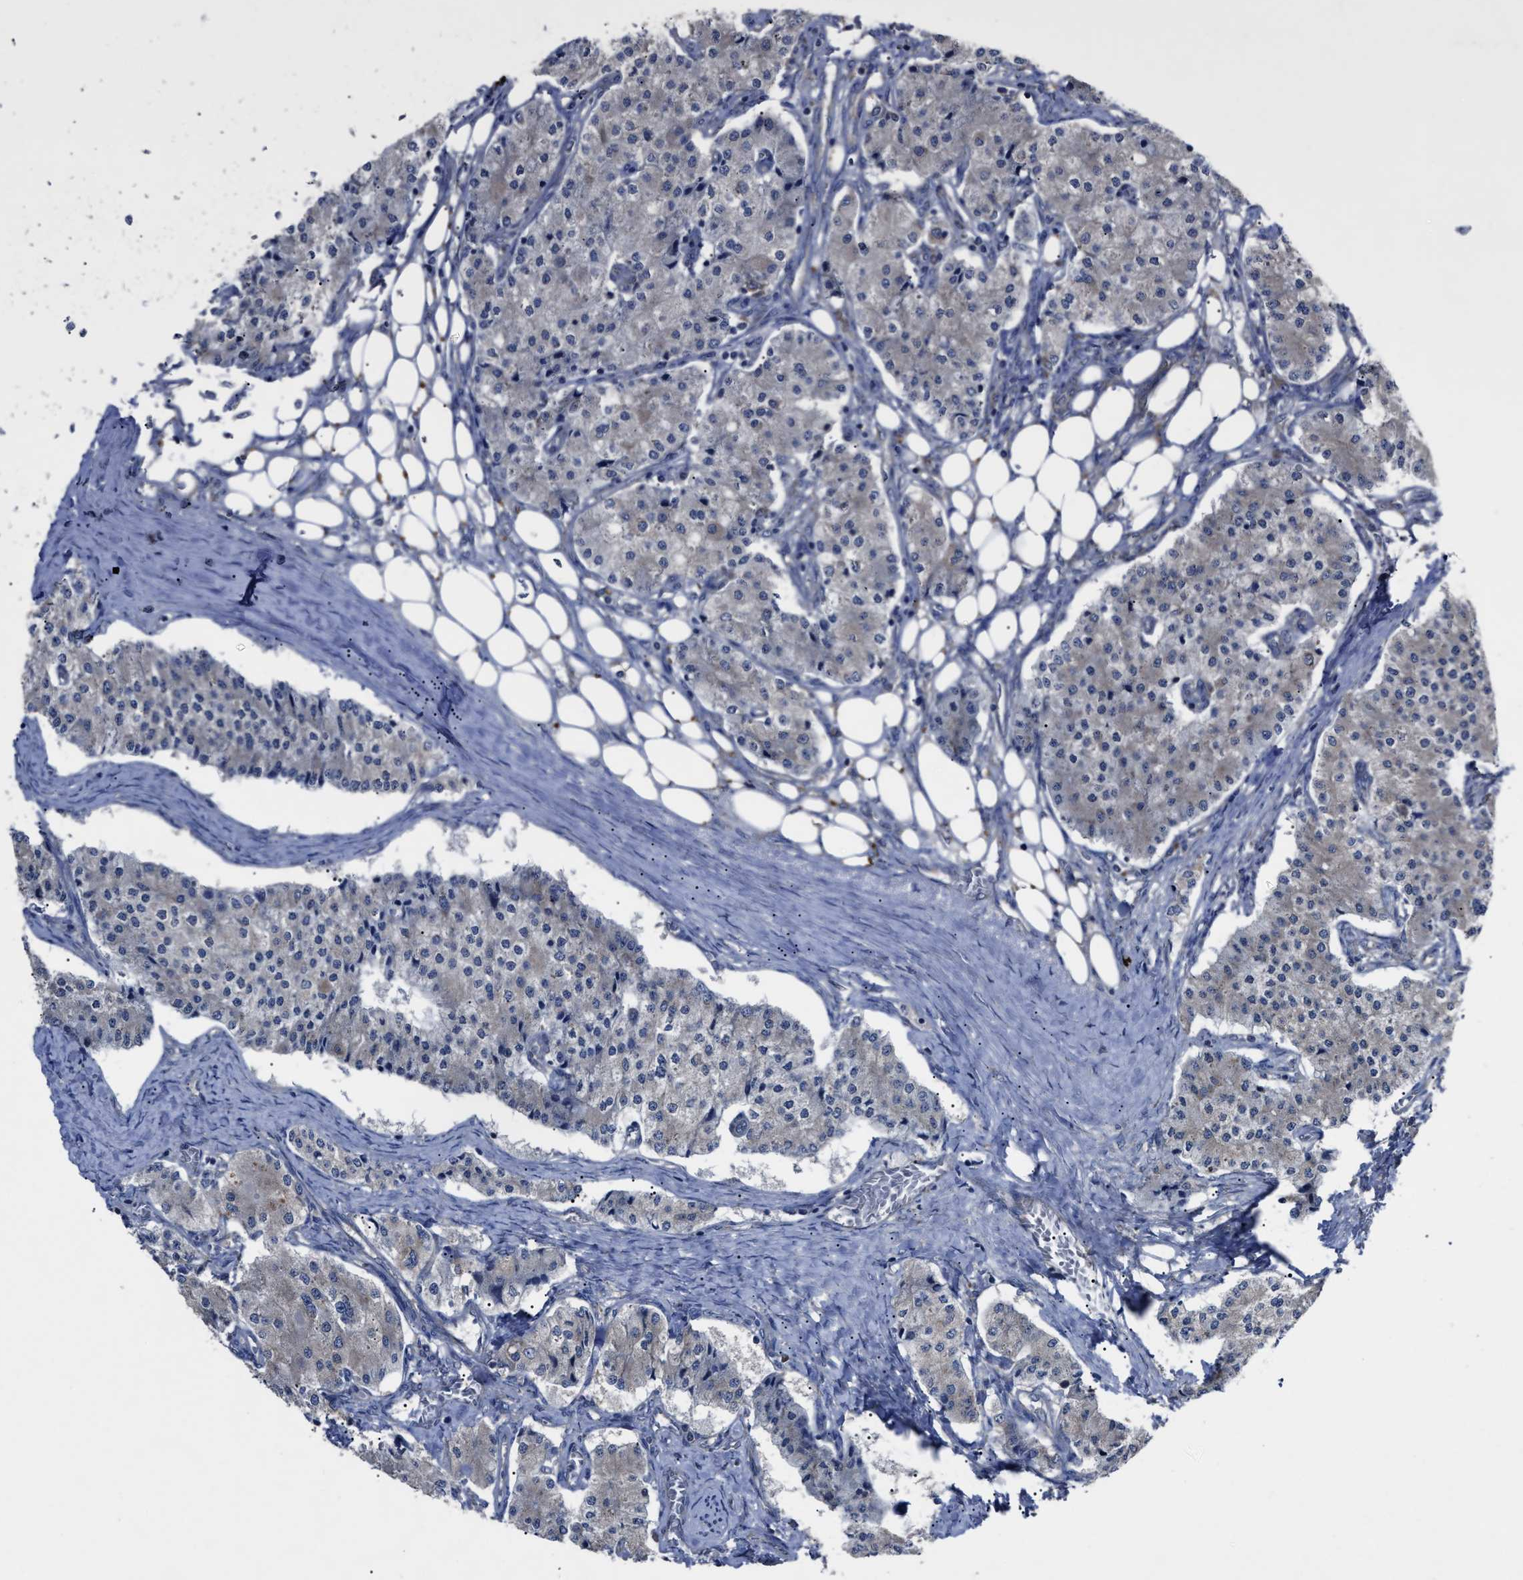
{"staining": {"intensity": "weak", "quantity": "<25%", "location": "cytoplasmic/membranous"}, "tissue": "carcinoid", "cell_type": "Tumor cells", "image_type": "cancer", "snomed": [{"axis": "morphology", "description": "Carcinoid, malignant, NOS"}, {"axis": "topography", "description": "Colon"}], "caption": "Immunohistochemistry photomicrograph of carcinoid (malignant) stained for a protein (brown), which demonstrates no expression in tumor cells.", "gene": "UPF1", "patient": {"sex": "female", "age": 52}}